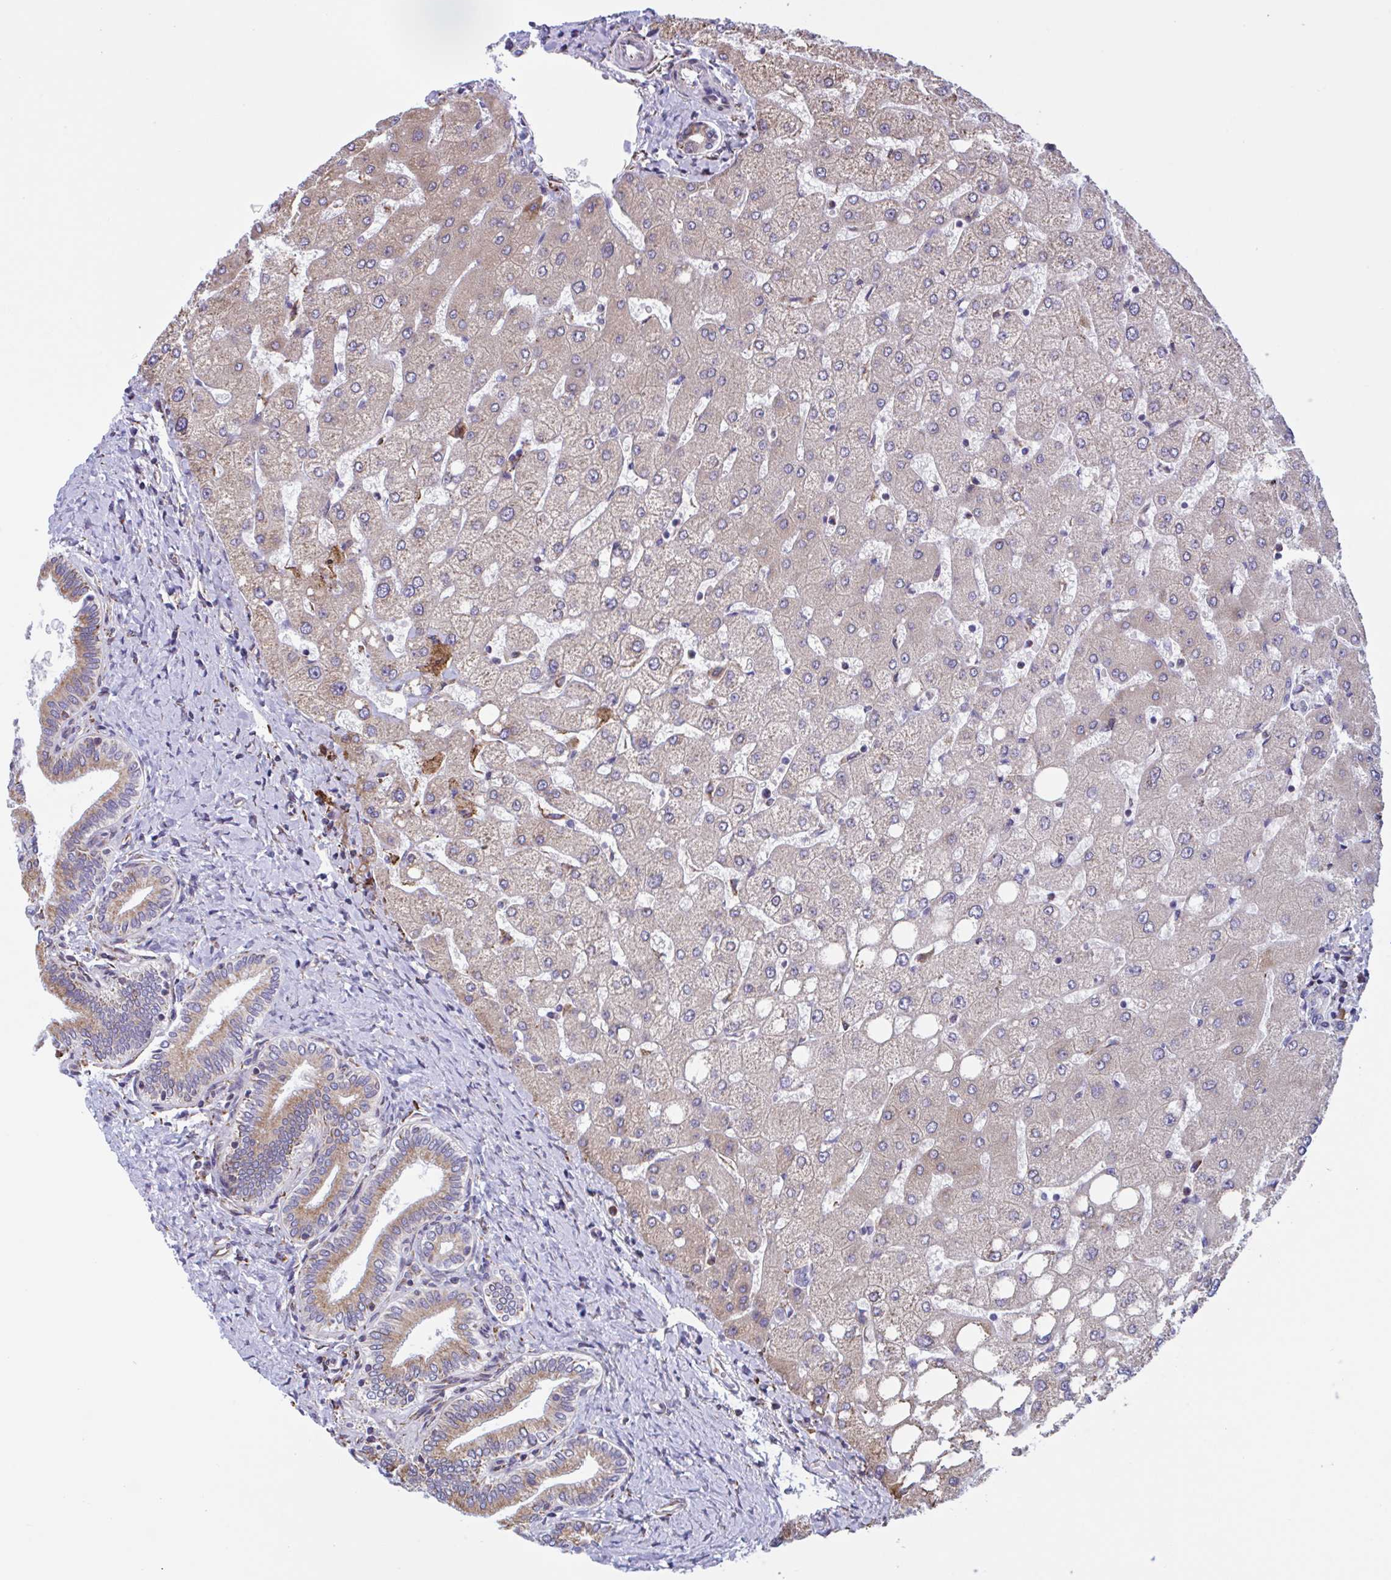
{"staining": {"intensity": "moderate", "quantity": "25%-75%", "location": "cytoplasmic/membranous"}, "tissue": "liver", "cell_type": "Cholangiocytes", "image_type": "normal", "snomed": [{"axis": "morphology", "description": "Normal tissue, NOS"}, {"axis": "topography", "description": "Liver"}], "caption": "Immunohistochemical staining of benign liver demonstrates 25%-75% levels of moderate cytoplasmic/membranous protein expression in about 25%-75% of cholangiocytes.", "gene": "PEAK3", "patient": {"sex": "female", "age": 54}}